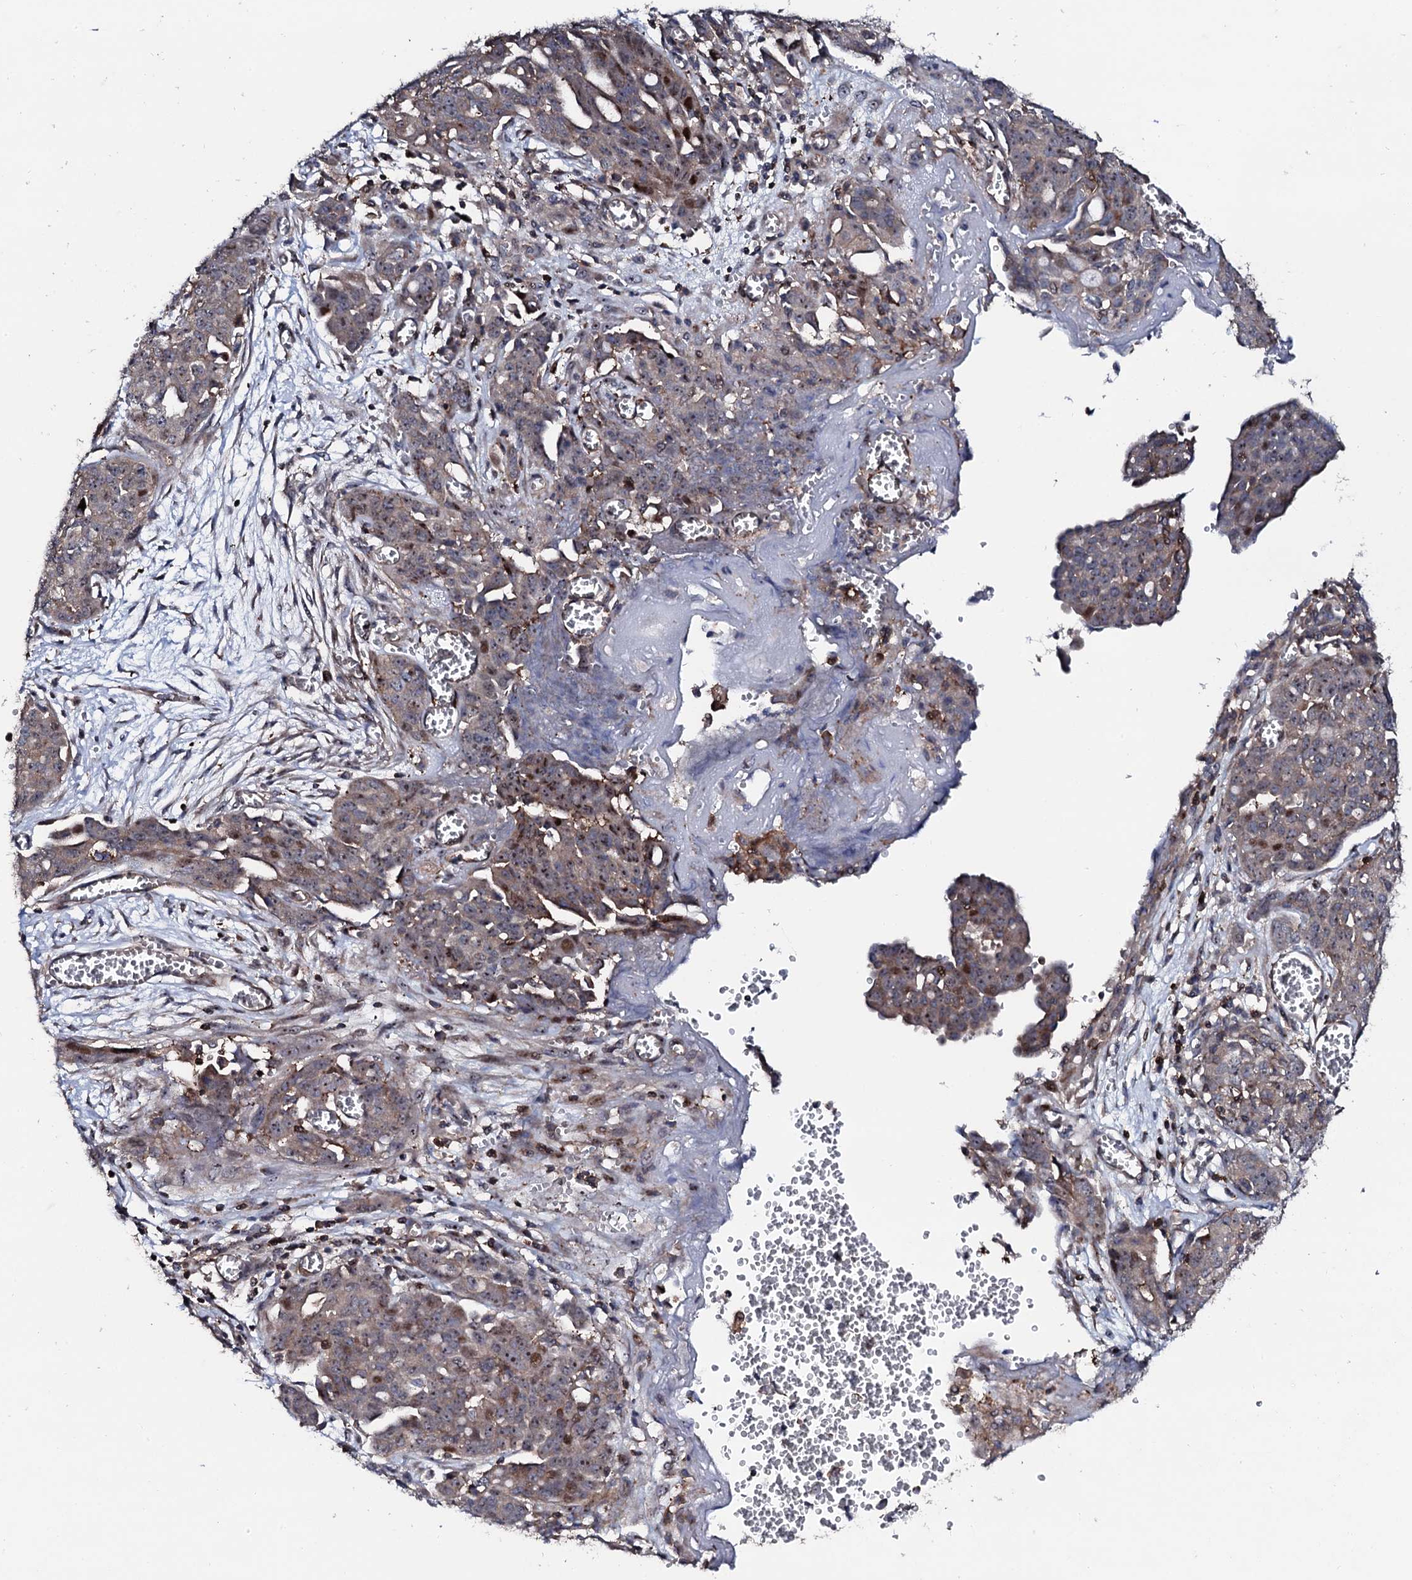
{"staining": {"intensity": "moderate", "quantity": "25%-75%", "location": "cytoplasmic/membranous,nuclear"}, "tissue": "ovarian cancer", "cell_type": "Tumor cells", "image_type": "cancer", "snomed": [{"axis": "morphology", "description": "Cystadenocarcinoma, serous, NOS"}, {"axis": "topography", "description": "Soft tissue"}, {"axis": "topography", "description": "Ovary"}], "caption": "Immunohistochemistry (IHC) of human ovarian cancer exhibits medium levels of moderate cytoplasmic/membranous and nuclear staining in about 25%-75% of tumor cells. (Stains: DAB (3,3'-diaminobenzidine) in brown, nuclei in blue, Microscopy: brightfield microscopy at high magnification).", "gene": "GTPBP4", "patient": {"sex": "female", "age": 57}}